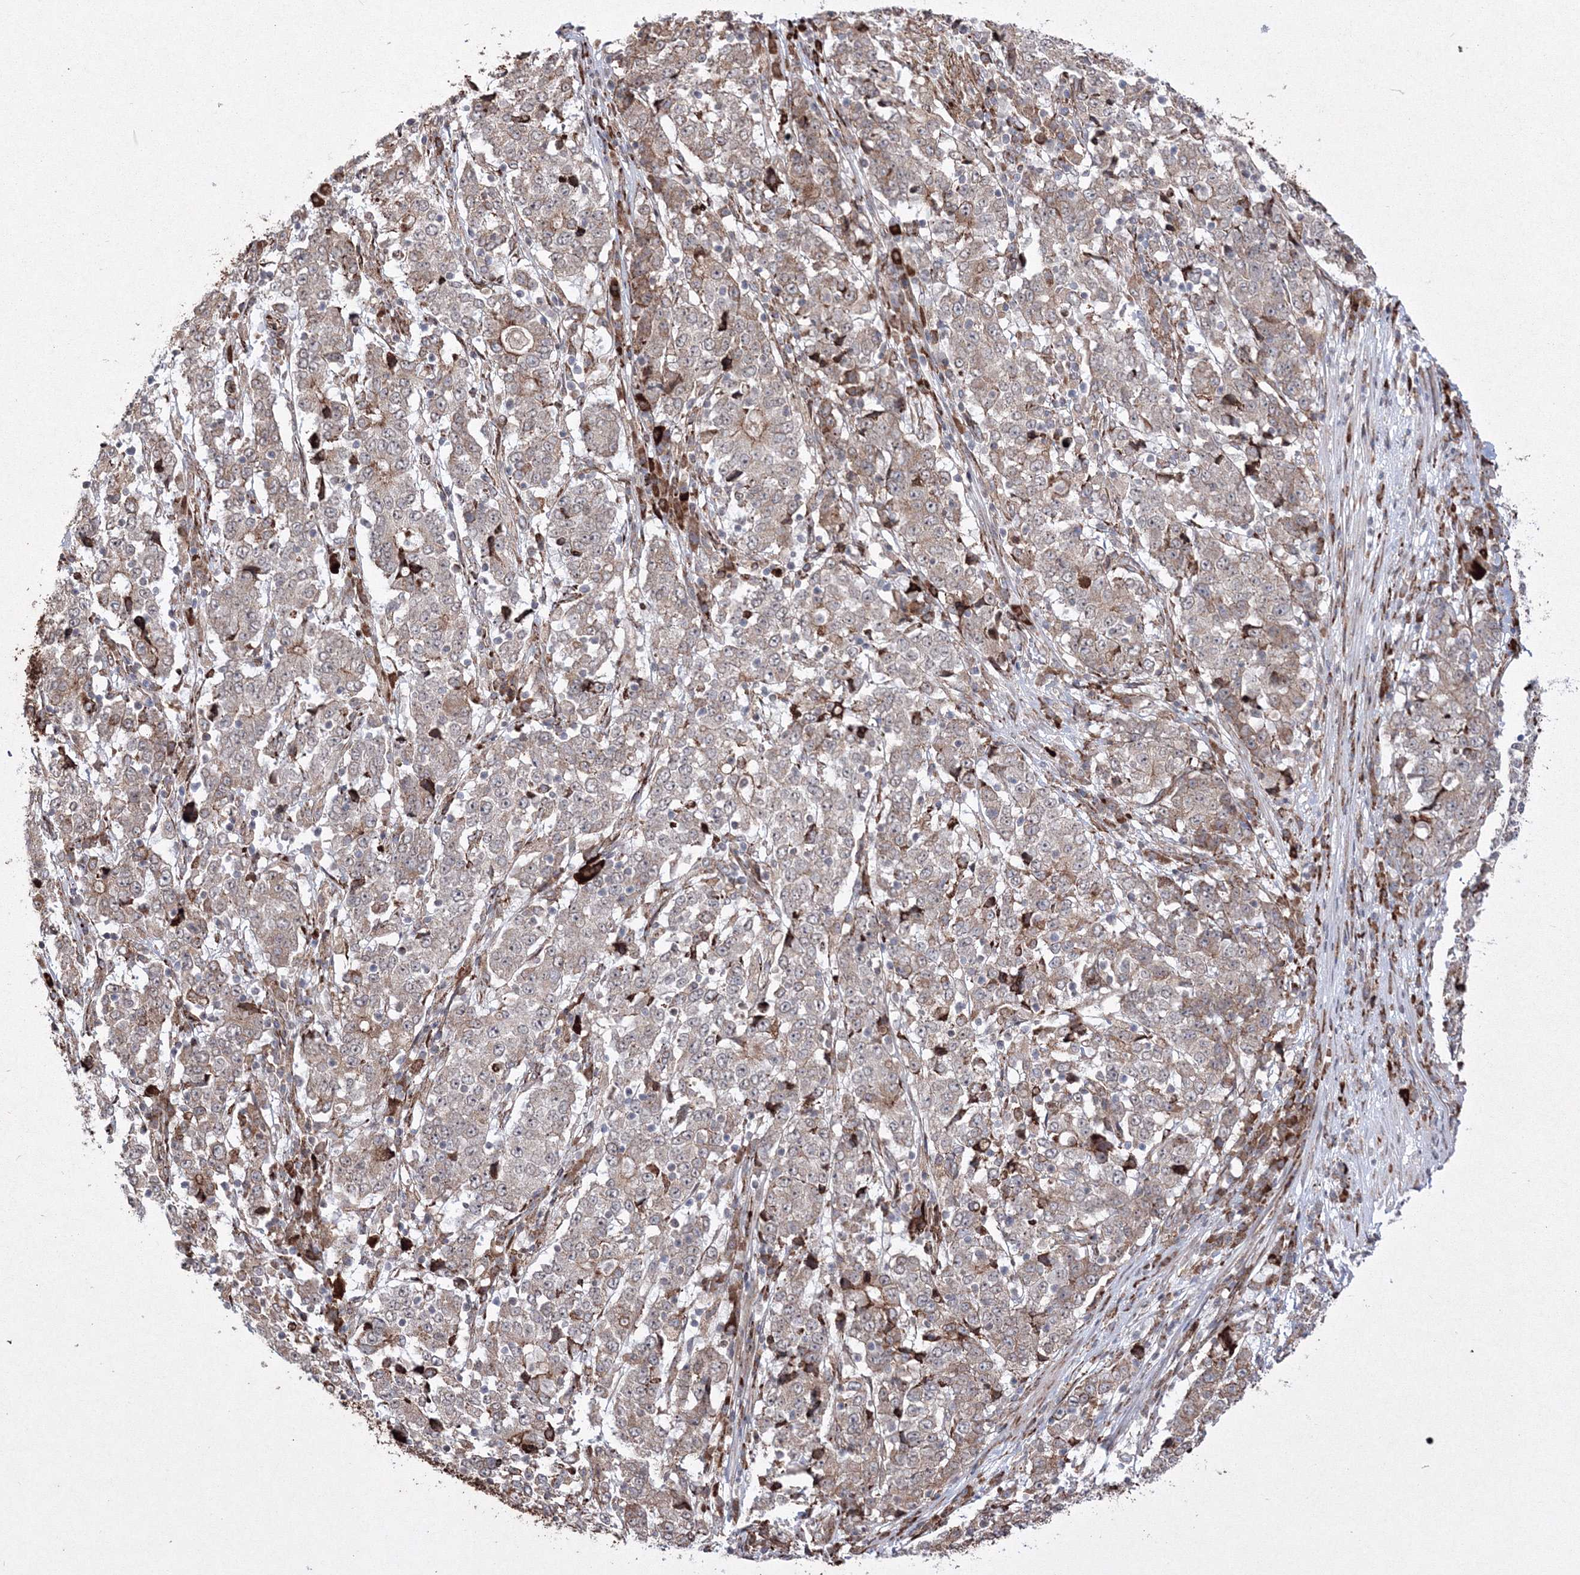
{"staining": {"intensity": "weak", "quantity": ">75%", "location": "cytoplasmic/membranous"}, "tissue": "stomach cancer", "cell_type": "Tumor cells", "image_type": "cancer", "snomed": [{"axis": "morphology", "description": "Adenocarcinoma, NOS"}, {"axis": "topography", "description": "Stomach"}], "caption": "This photomicrograph demonstrates immunohistochemistry staining of stomach cancer (adenocarcinoma), with low weak cytoplasmic/membranous staining in about >75% of tumor cells.", "gene": "EFCAB12", "patient": {"sex": "male", "age": 59}}